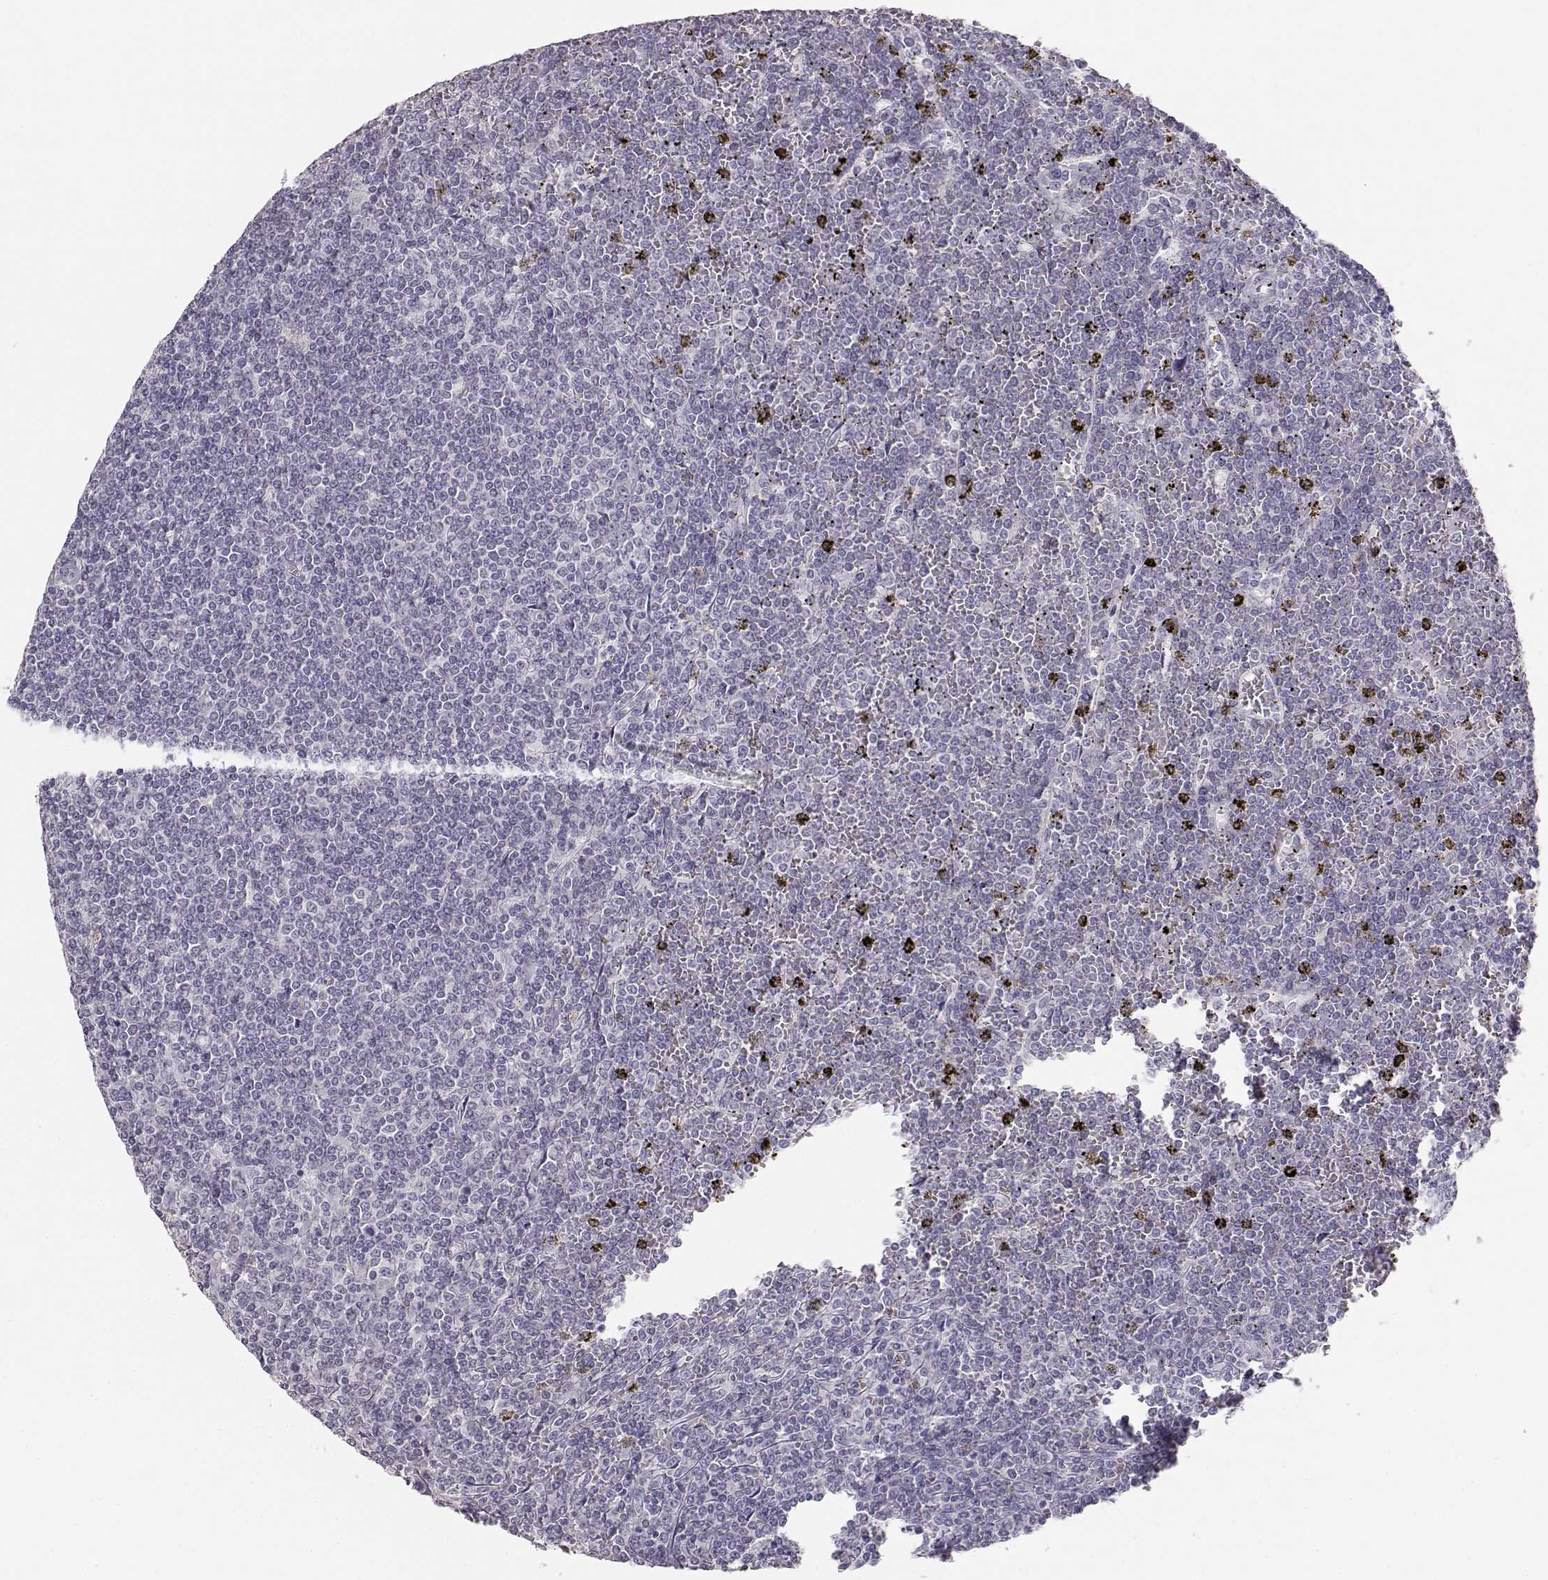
{"staining": {"intensity": "negative", "quantity": "none", "location": "none"}, "tissue": "lymphoma", "cell_type": "Tumor cells", "image_type": "cancer", "snomed": [{"axis": "morphology", "description": "Malignant lymphoma, non-Hodgkin's type, Low grade"}, {"axis": "topography", "description": "Spleen"}], "caption": "IHC photomicrograph of neoplastic tissue: lymphoma stained with DAB exhibits no significant protein positivity in tumor cells.", "gene": "TKTL1", "patient": {"sex": "female", "age": 19}}